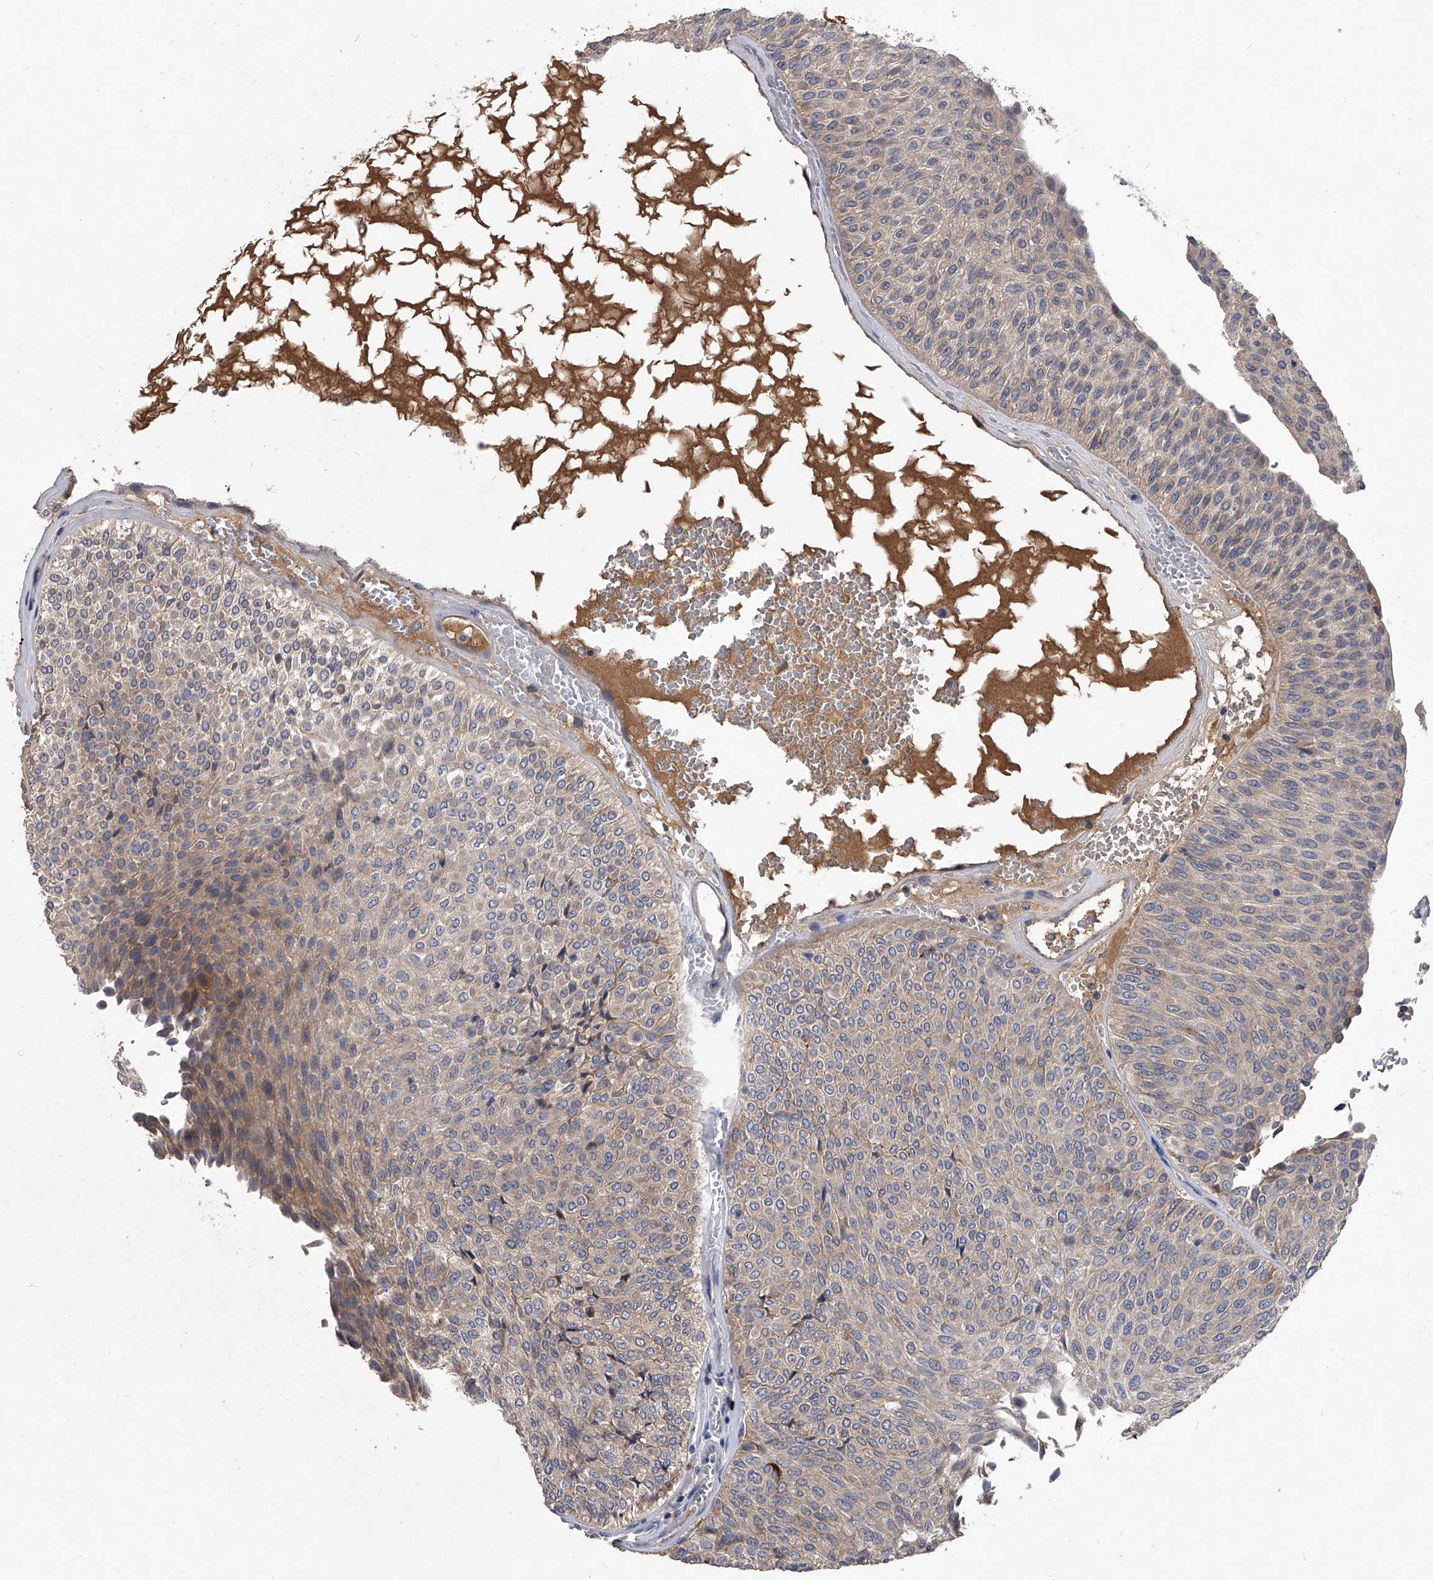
{"staining": {"intensity": "weak", "quantity": ">75%", "location": "cytoplasmic/membranous"}, "tissue": "urothelial cancer", "cell_type": "Tumor cells", "image_type": "cancer", "snomed": [{"axis": "morphology", "description": "Urothelial carcinoma, Low grade"}, {"axis": "topography", "description": "Urinary bladder"}], "caption": "Human urothelial cancer stained with a protein marker reveals weak staining in tumor cells.", "gene": "C5", "patient": {"sex": "male", "age": 78}}